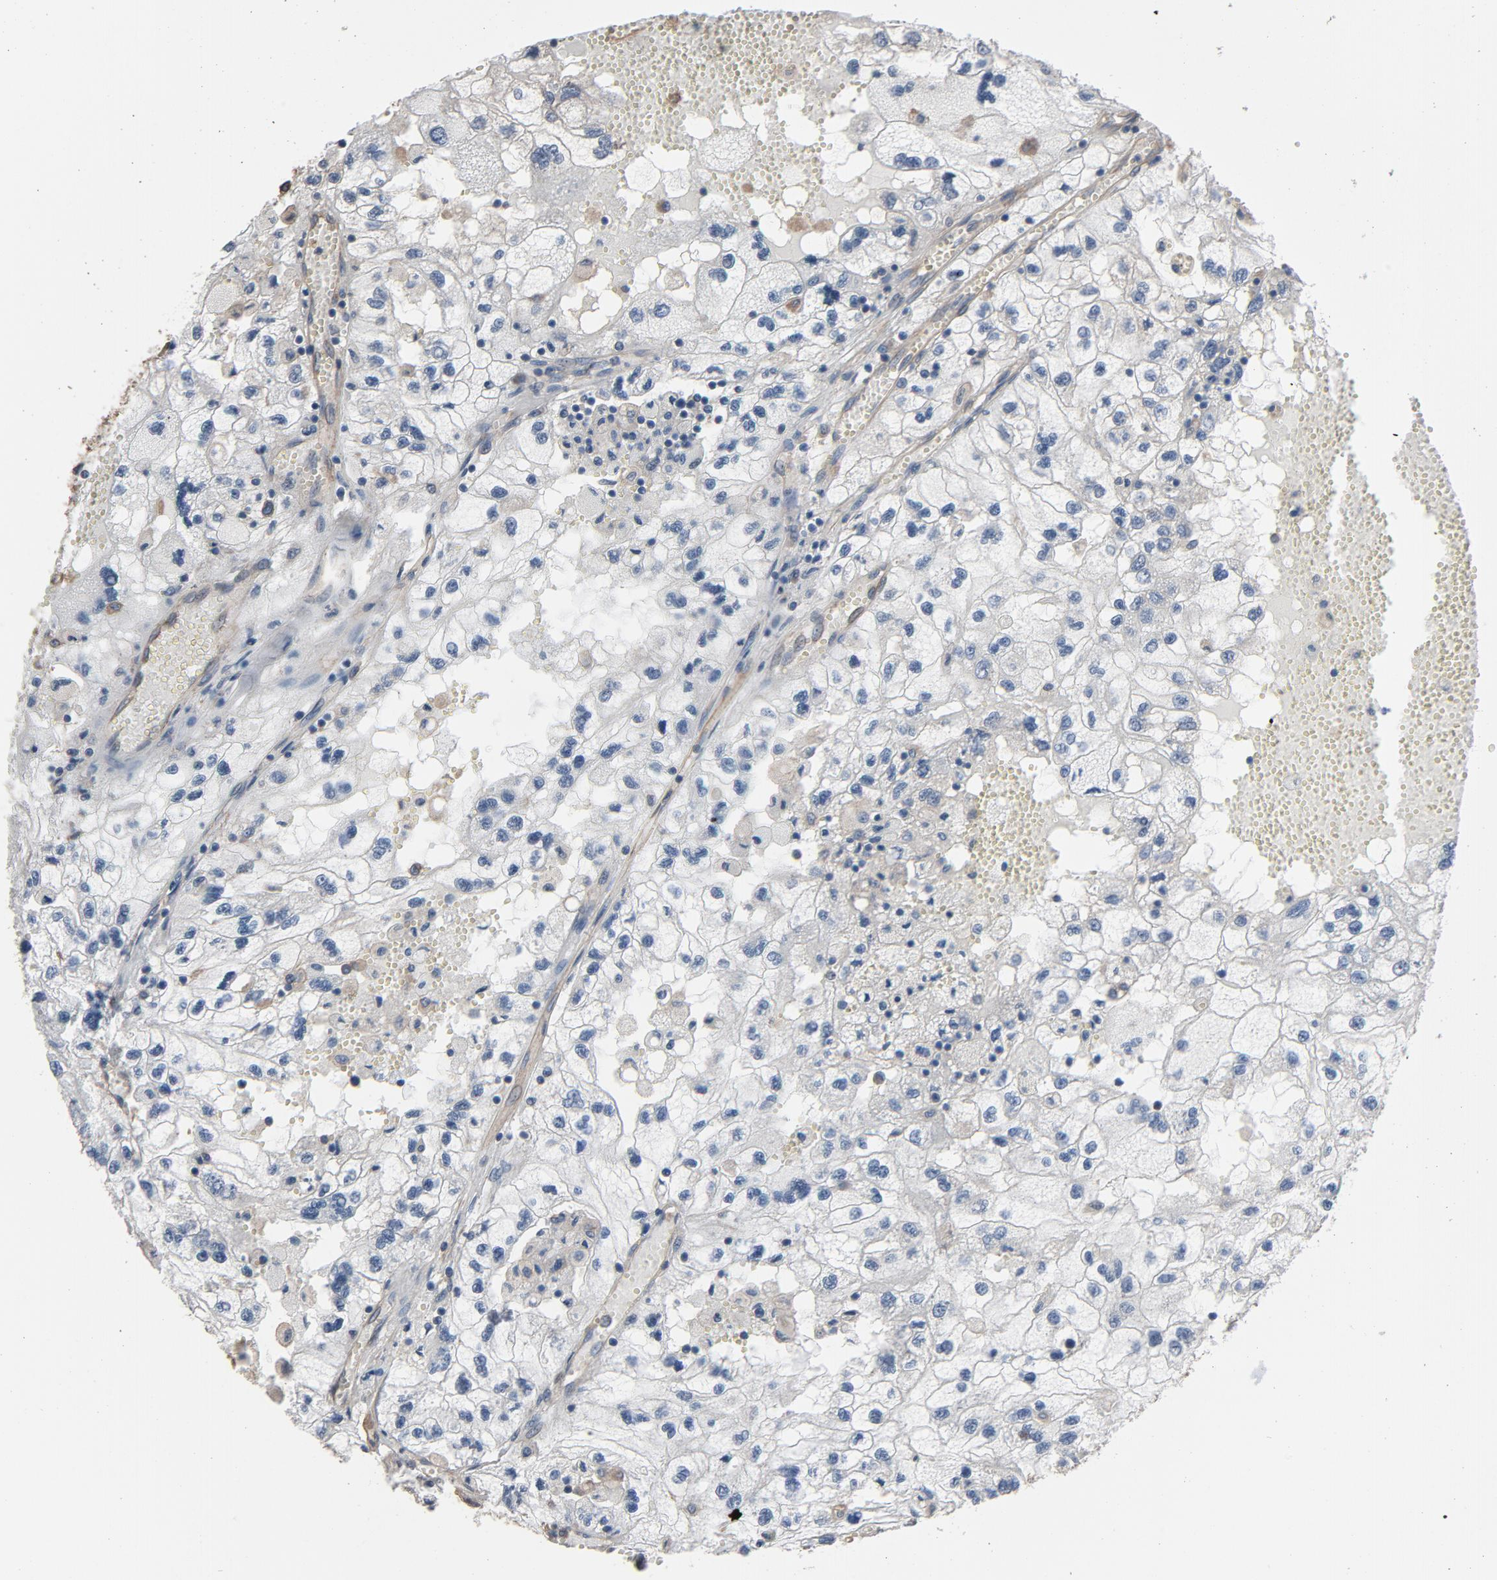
{"staining": {"intensity": "negative", "quantity": "none", "location": "none"}, "tissue": "renal cancer", "cell_type": "Tumor cells", "image_type": "cancer", "snomed": [{"axis": "morphology", "description": "Normal tissue, NOS"}, {"axis": "morphology", "description": "Adenocarcinoma, NOS"}, {"axis": "topography", "description": "Kidney"}], "caption": "This is a micrograph of immunohistochemistry (IHC) staining of adenocarcinoma (renal), which shows no positivity in tumor cells.", "gene": "SOX6", "patient": {"sex": "male", "age": 71}}